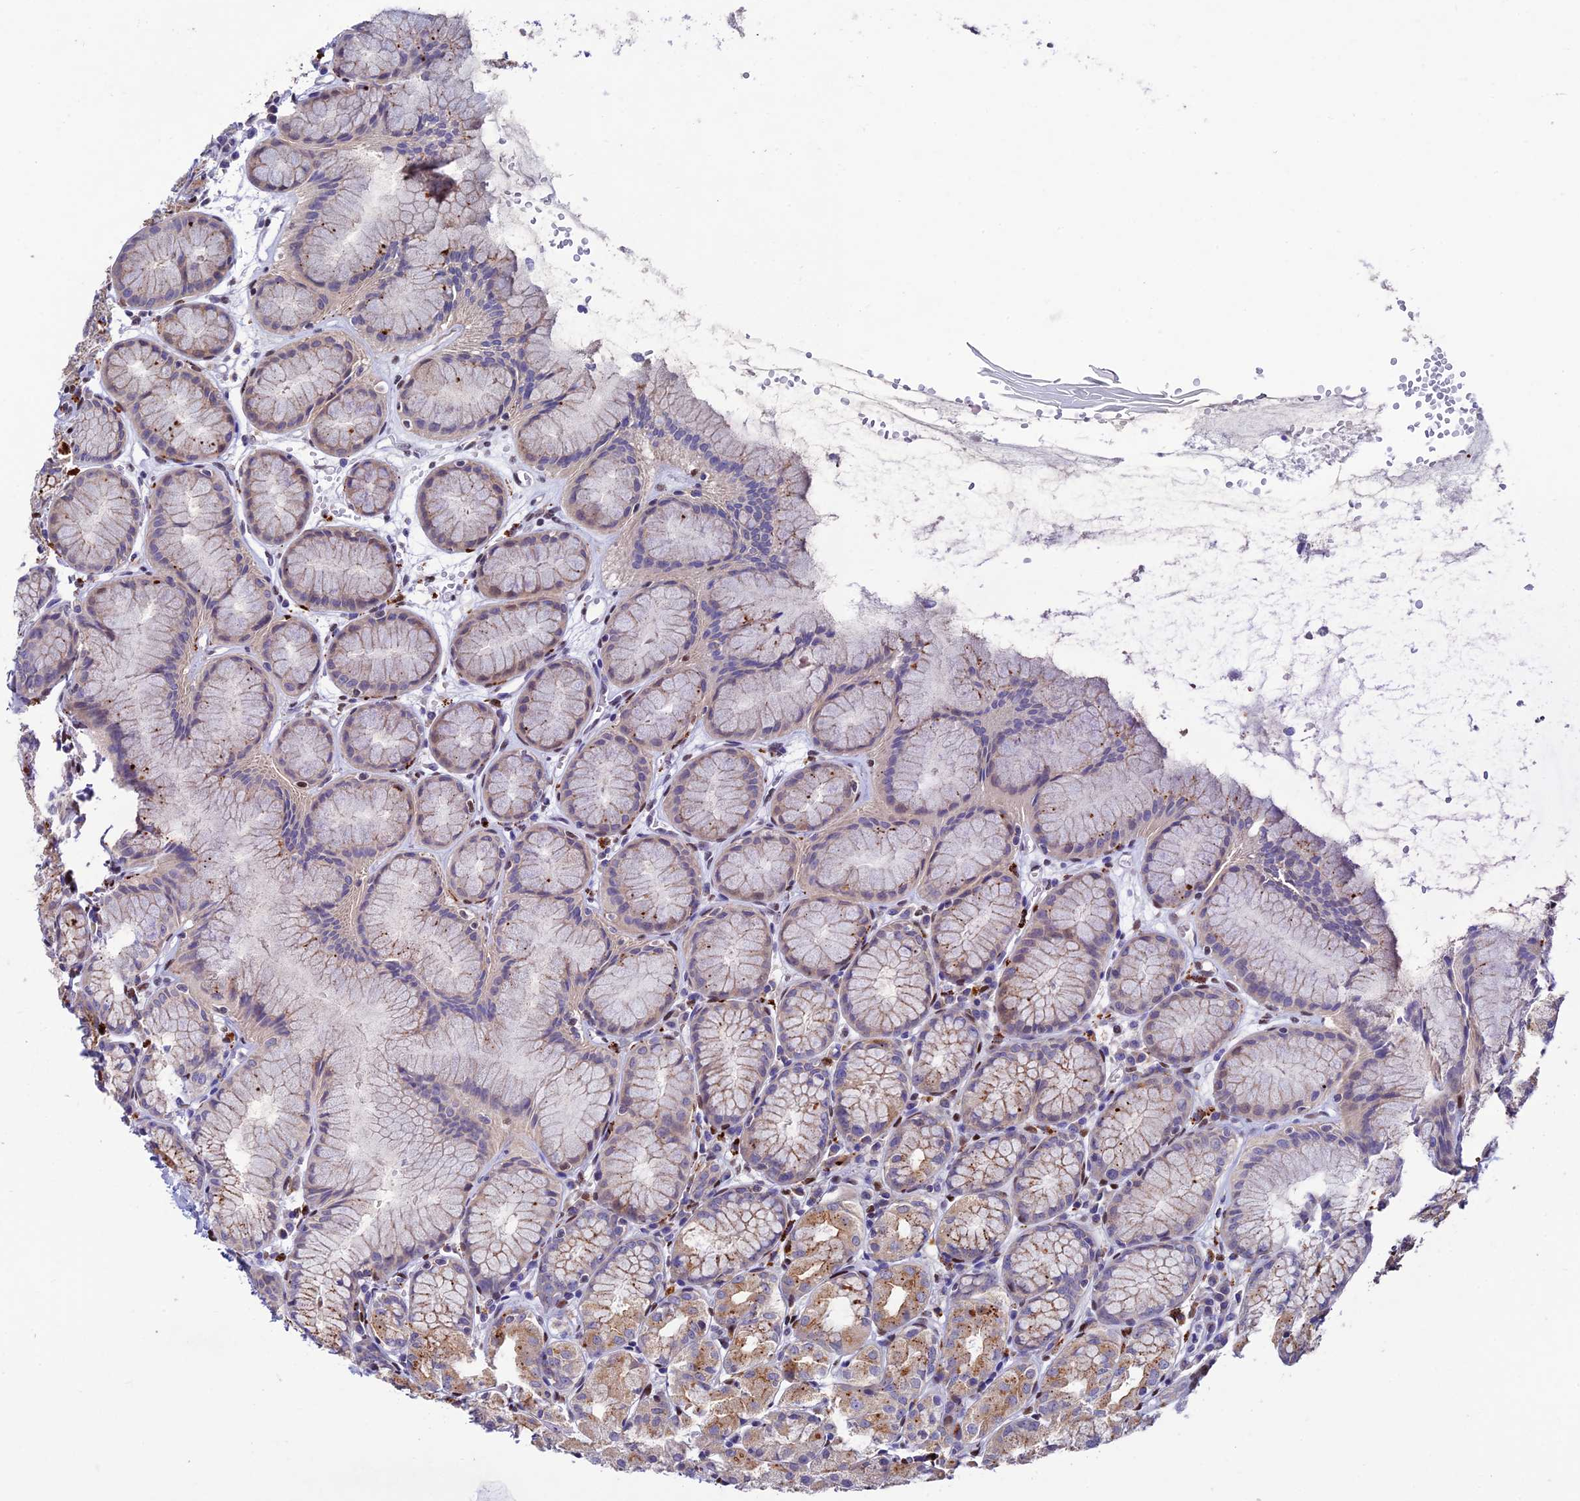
{"staining": {"intensity": "moderate", "quantity": "<25%", "location": "cytoplasmic/membranous"}, "tissue": "stomach", "cell_type": "Glandular cells", "image_type": "normal", "snomed": [{"axis": "morphology", "description": "Normal tissue, NOS"}, {"axis": "topography", "description": "Stomach, upper"}], "caption": "Normal stomach was stained to show a protein in brown. There is low levels of moderate cytoplasmic/membranous expression in about <25% of glandular cells. Nuclei are stained in blue.", "gene": "HIC1", "patient": {"sex": "male", "age": 47}}